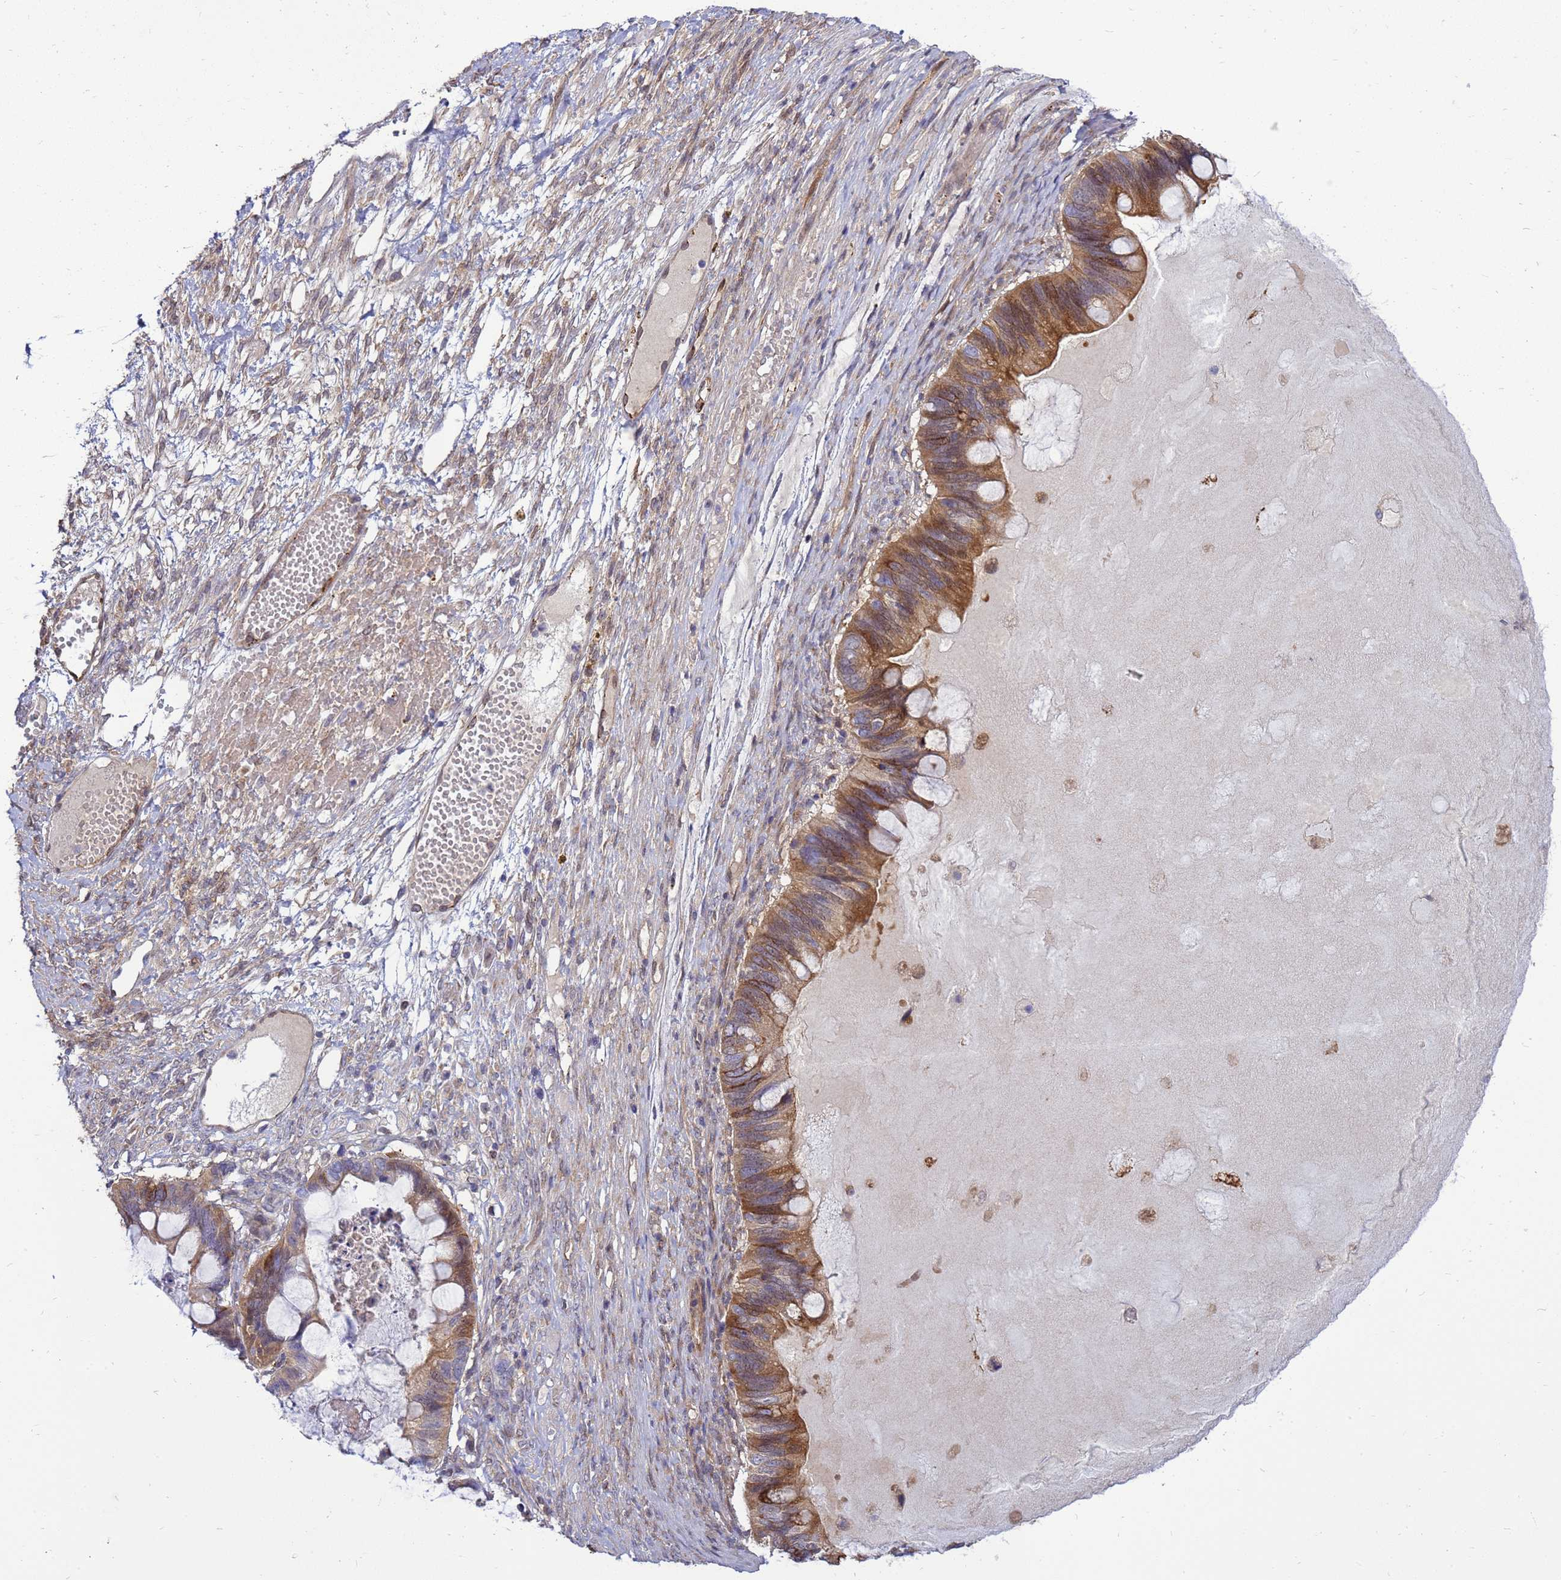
{"staining": {"intensity": "moderate", "quantity": ">75%", "location": "cytoplasmic/membranous,nuclear"}, "tissue": "ovarian cancer", "cell_type": "Tumor cells", "image_type": "cancer", "snomed": [{"axis": "morphology", "description": "Cystadenocarcinoma, mucinous, NOS"}, {"axis": "topography", "description": "Ovary"}], "caption": "Protein staining demonstrates moderate cytoplasmic/membranous and nuclear positivity in about >75% of tumor cells in ovarian mucinous cystadenocarcinoma.", "gene": "EIF4EBP3", "patient": {"sex": "female", "age": 61}}